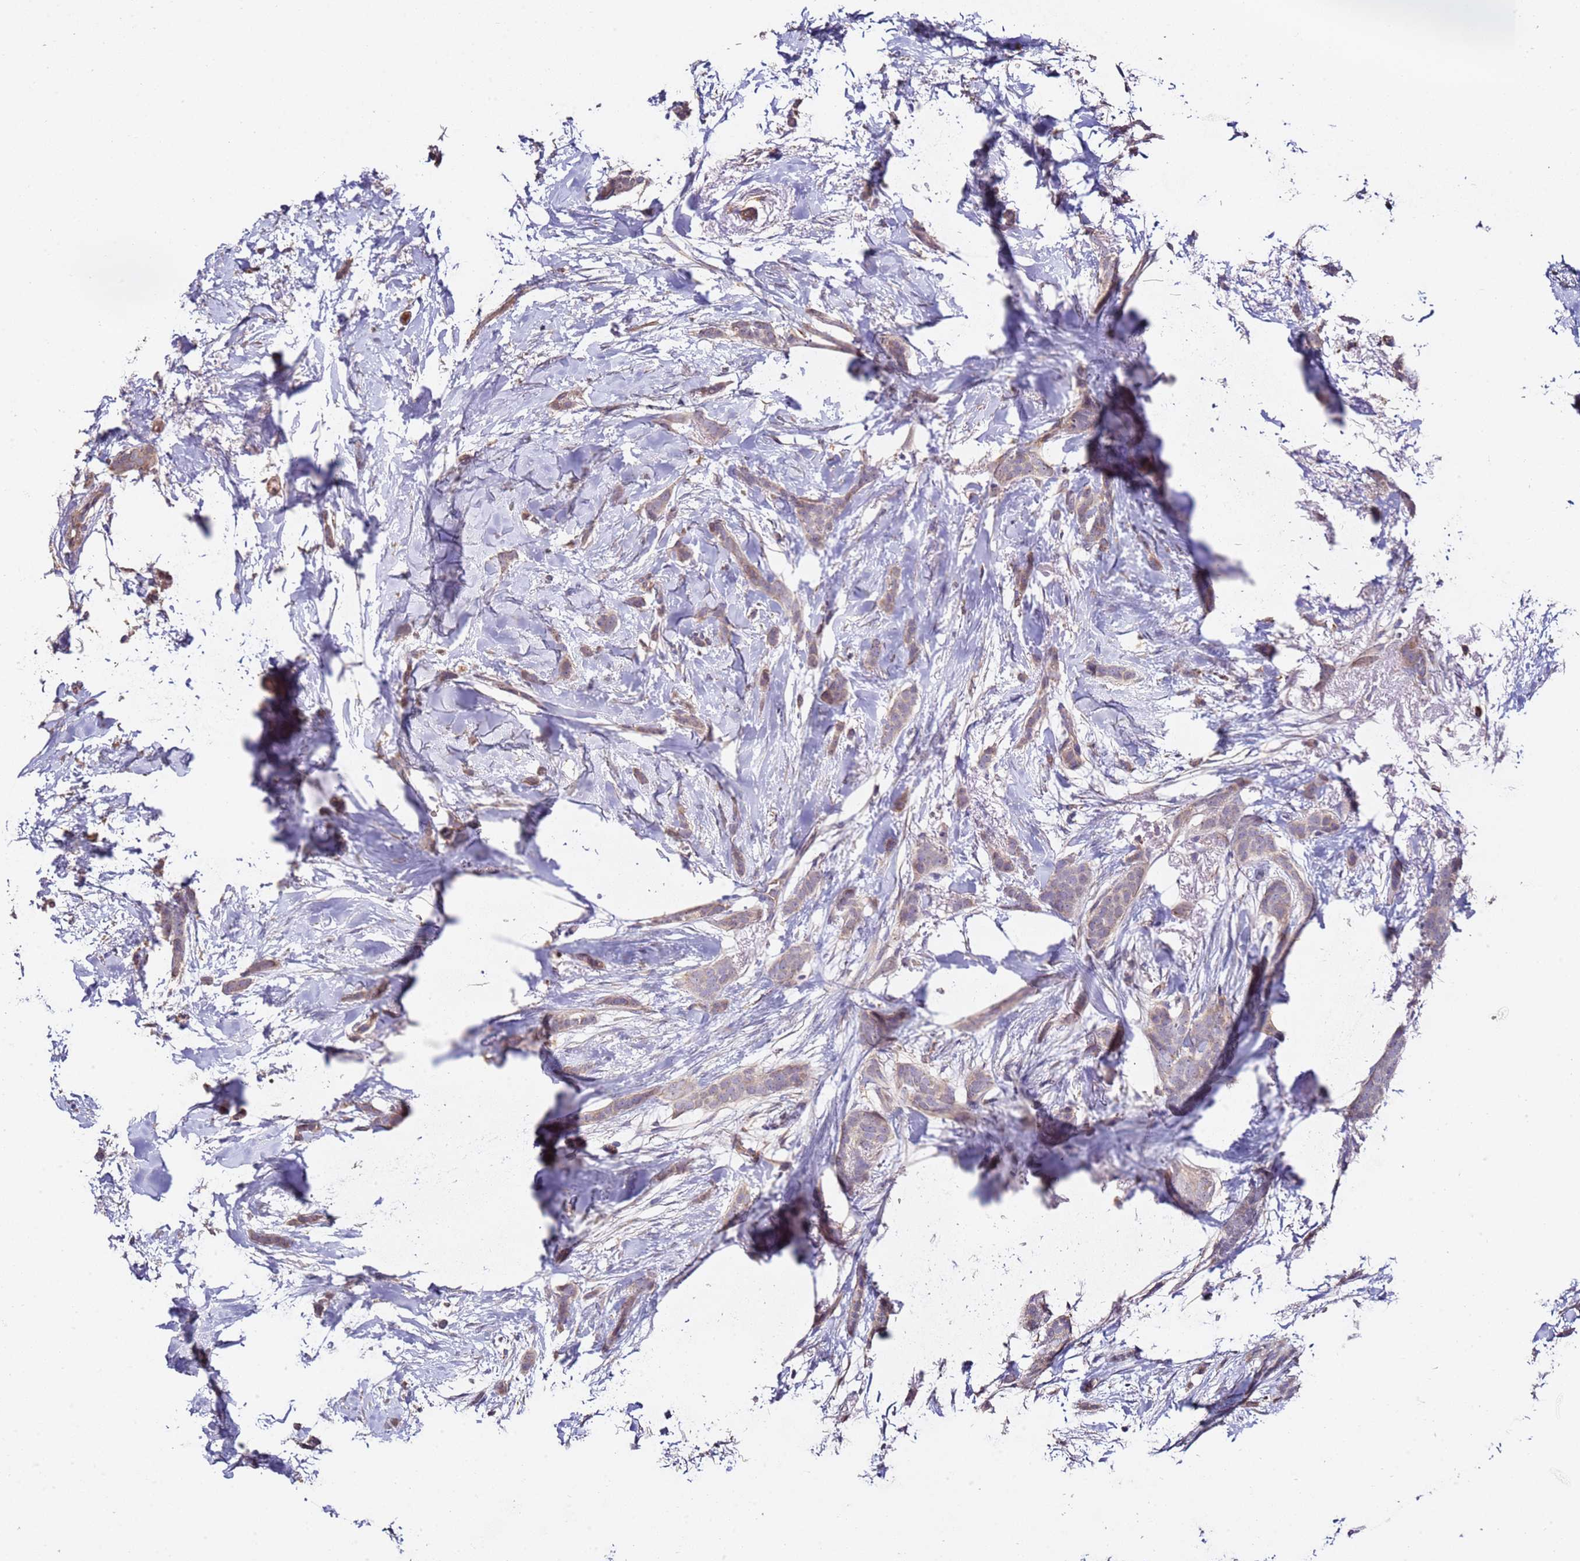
{"staining": {"intensity": "weak", "quantity": "25%-75%", "location": "cytoplasmic/membranous"}, "tissue": "breast cancer", "cell_type": "Tumor cells", "image_type": "cancer", "snomed": [{"axis": "morphology", "description": "Duct carcinoma"}, {"axis": "topography", "description": "Breast"}], "caption": "The image reveals immunohistochemical staining of intraductal carcinoma (breast). There is weak cytoplasmic/membranous expression is identified in approximately 25%-75% of tumor cells. The staining is performed using DAB brown chromogen to label protein expression. The nuclei are counter-stained blue using hematoxylin.", "gene": "OR2B11", "patient": {"sex": "female", "age": 72}}